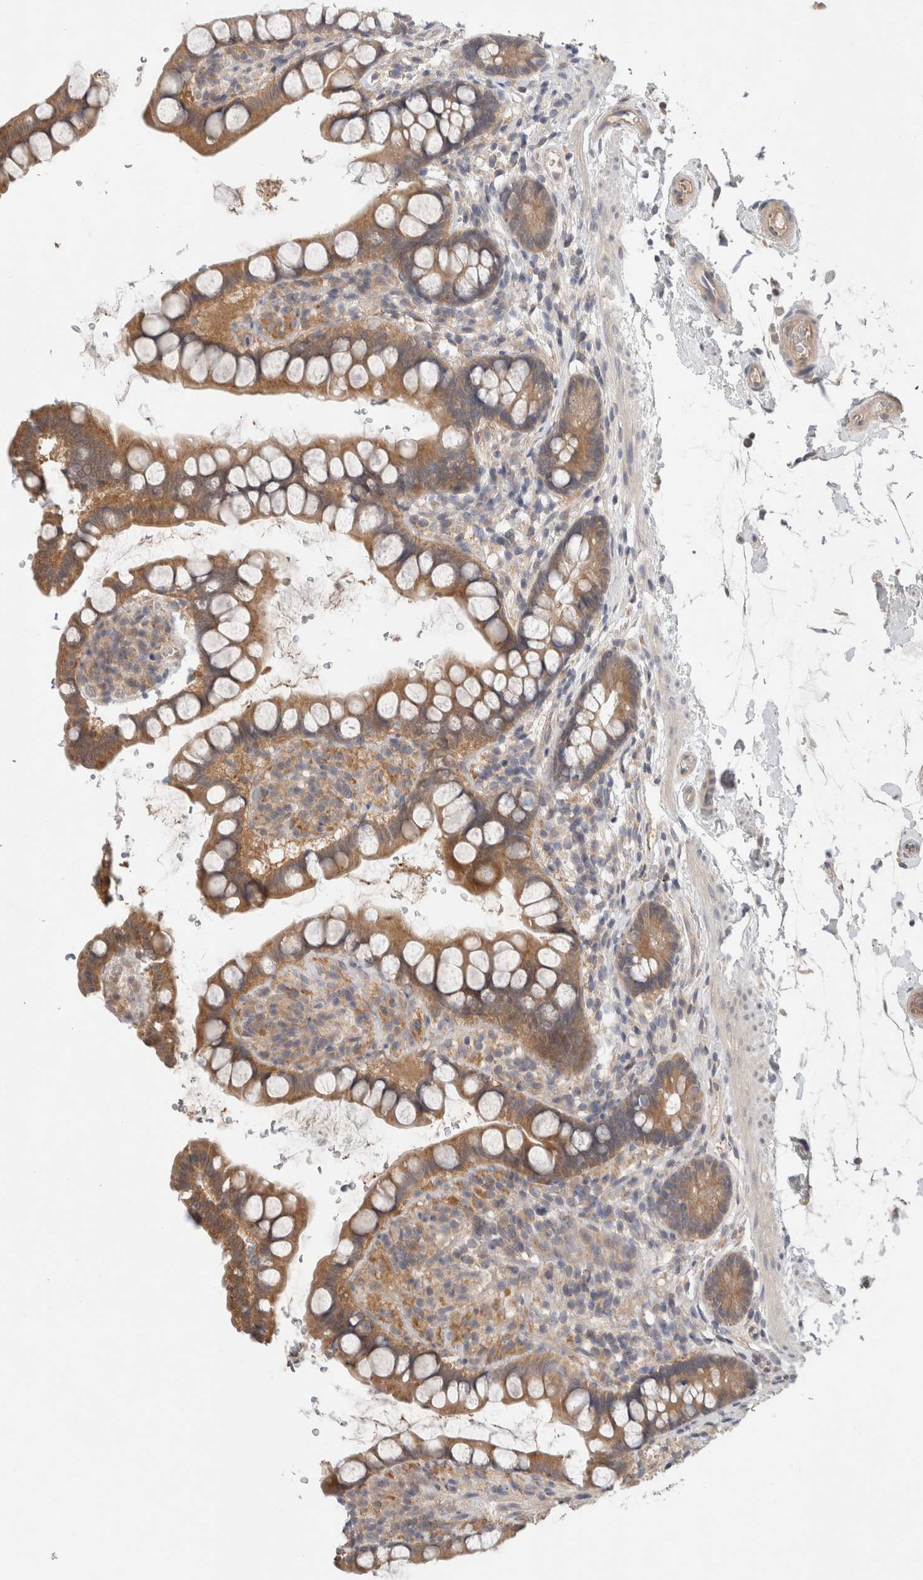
{"staining": {"intensity": "moderate", "quantity": ">75%", "location": "cytoplasmic/membranous"}, "tissue": "small intestine", "cell_type": "Glandular cells", "image_type": "normal", "snomed": [{"axis": "morphology", "description": "Normal tissue, NOS"}, {"axis": "topography", "description": "Smooth muscle"}, {"axis": "topography", "description": "Small intestine"}], "caption": "Glandular cells reveal medium levels of moderate cytoplasmic/membranous expression in about >75% of cells in normal human small intestine. Ihc stains the protein in brown and the nuclei are stained blue.", "gene": "SGK1", "patient": {"sex": "female", "age": 84}}